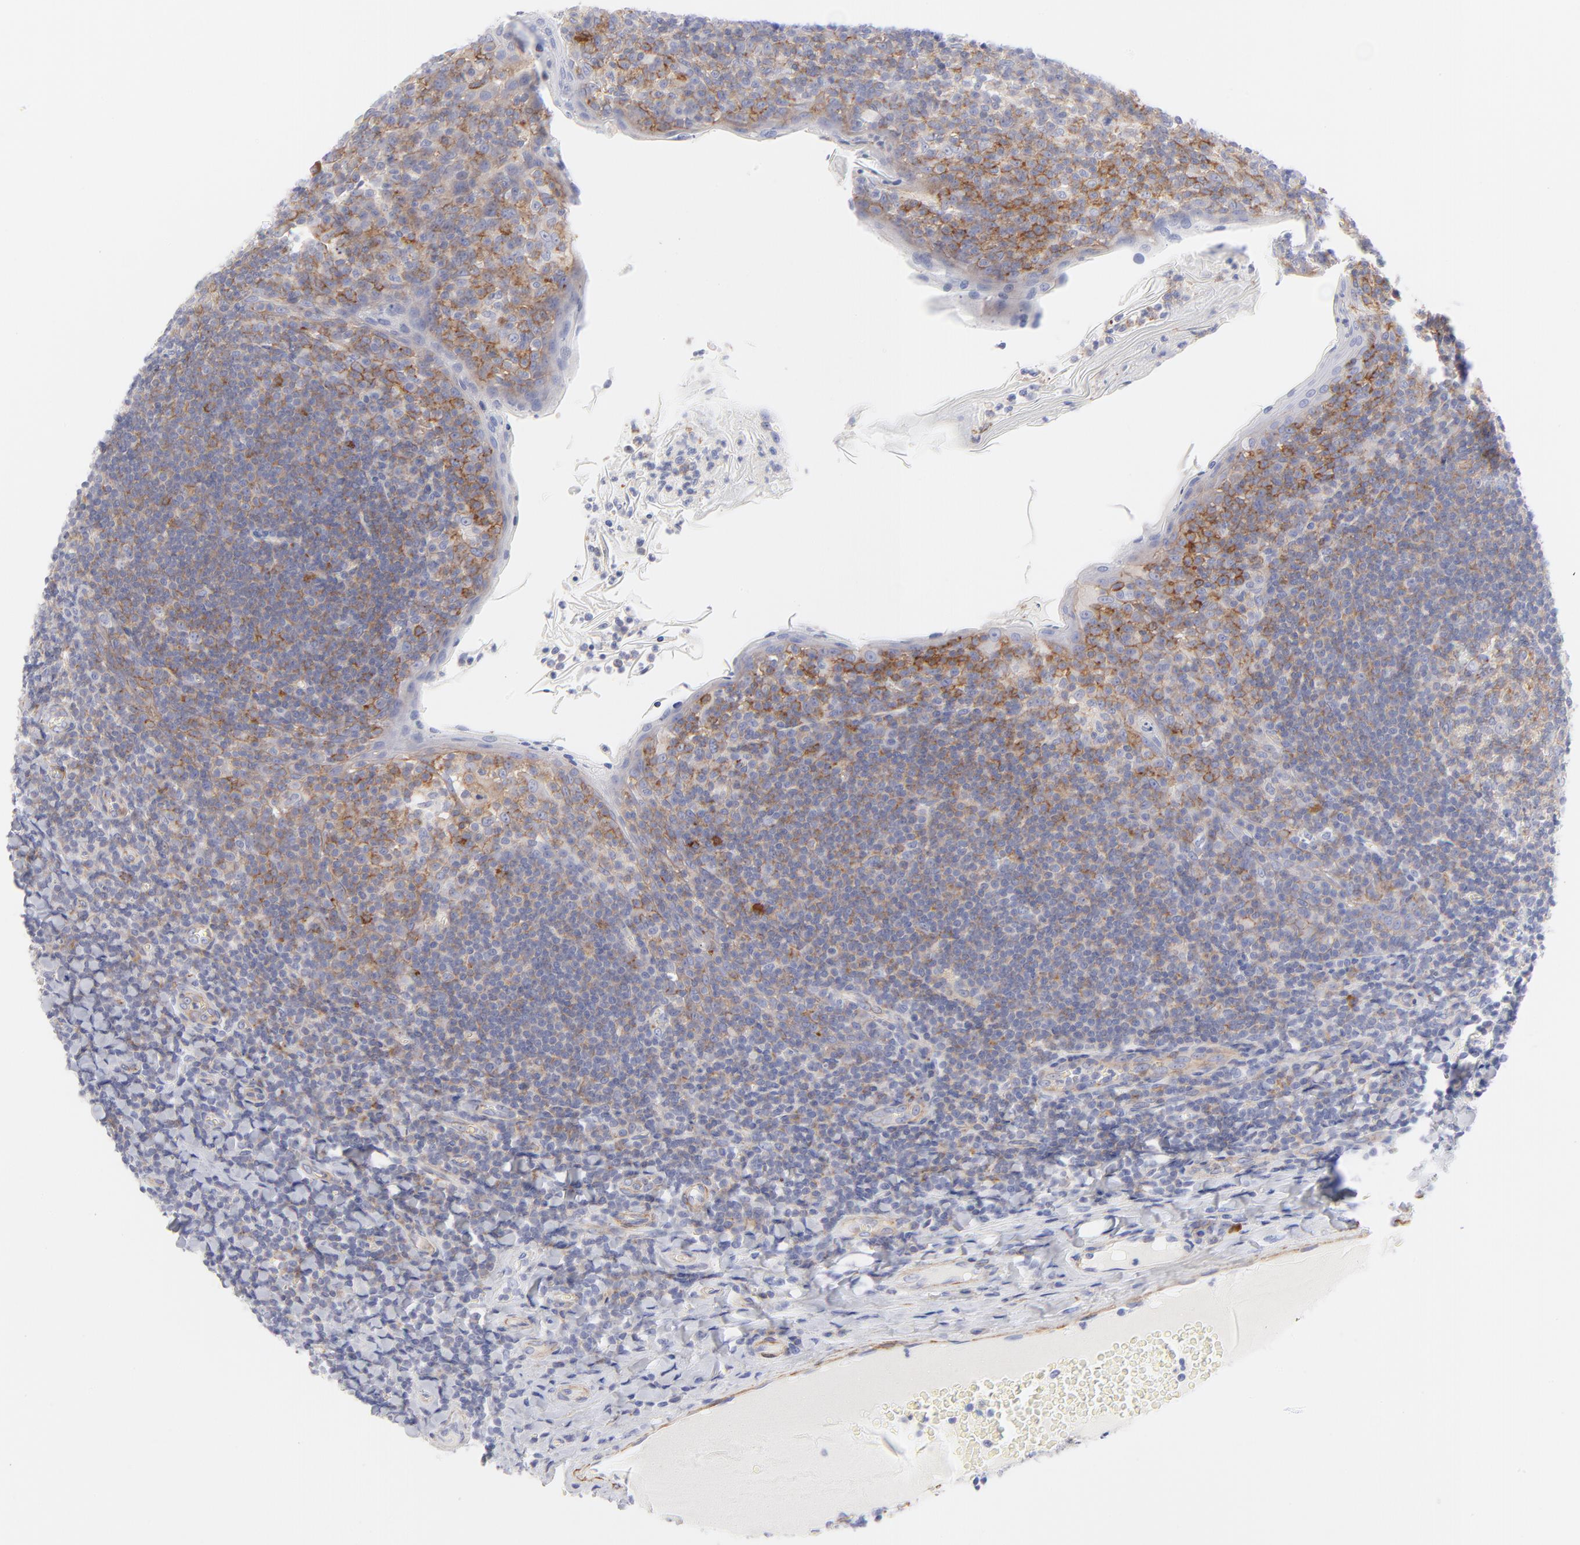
{"staining": {"intensity": "moderate", "quantity": ">75%", "location": "cytoplasmic/membranous"}, "tissue": "tonsil", "cell_type": "Germinal center cells", "image_type": "normal", "snomed": [{"axis": "morphology", "description": "Normal tissue, NOS"}, {"axis": "topography", "description": "Tonsil"}], "caption": "Immunohistochemical staining of normal tonsil displays >75% levels of moderate cytoplasmic/membranous protein staining in about >75% of germinal center cells. (Brightfield microscopy of DAB IHC at high magnification).", "gene": "ACTA2", "patient": {"sex": "male", "age": 31}}